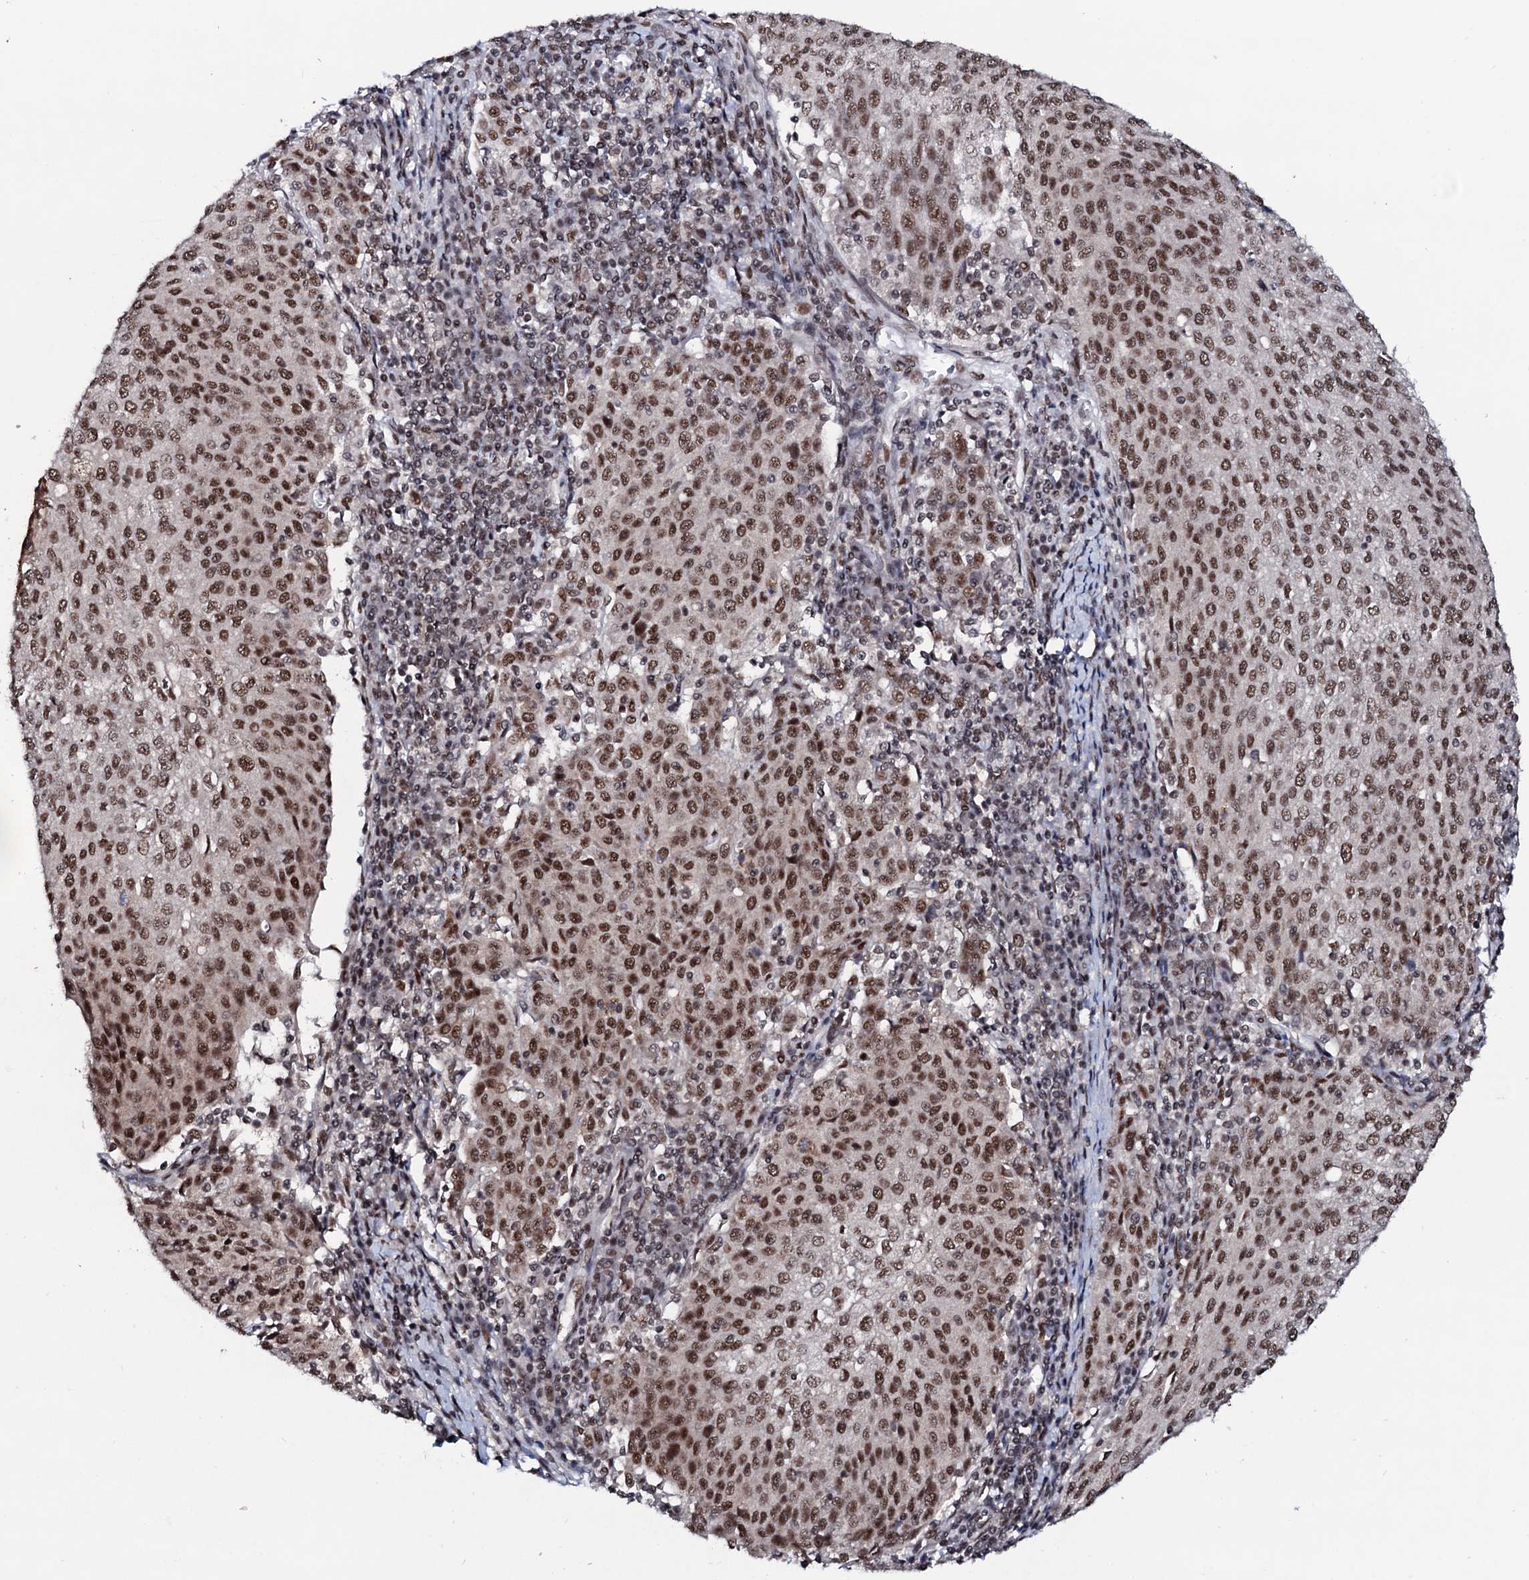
{"staining": {"intensity": "moderate", "quantity": ">75%", "location": "nuclear"}, "tissue": "cervical cancer", "cell_type": "Tumor cells", "image_type": "cancer", "snomed": [{"axis": "morphology", "description": "Squamous cell carcinoma, NOS"}, {"axis": "topography", "description": "Cervix"}], "caption": "DAB (3,3'-diaminobenzidine) immunohistochemical staining of human cervical cancer (squamous cell carcinoma) displays moderate nuclear protein expression in about >75% of tumor cells.", "gene": "PRPF18", "patient": {"sex": "female", "age": 46}}